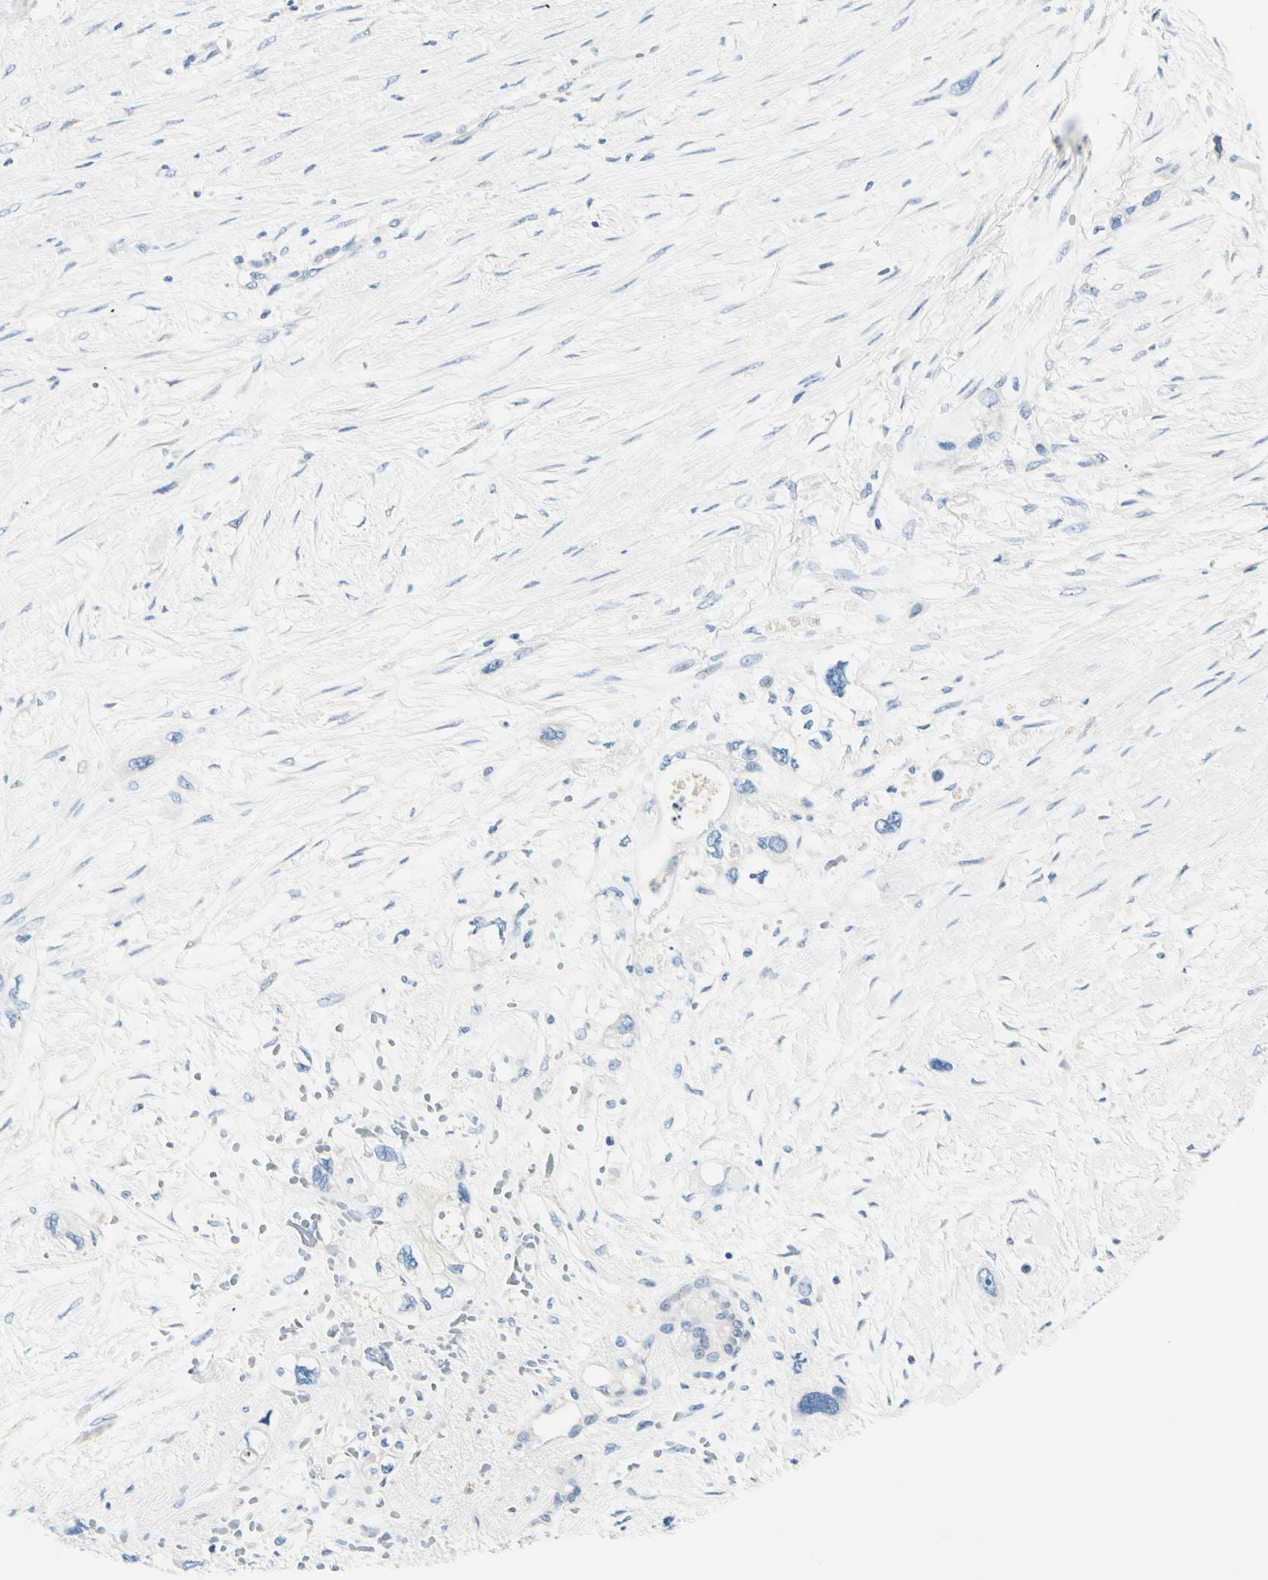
{"staining": {"intensity": "negative", "quantity": "none", "location": "none"}, "tissue": "pancreatic cancer", "cell_type": "Tumor cells", "image_type": "cancer", "snomed": [{"axis": "morphology", "description": "Adenocarcinoma, NOS"}, {"axis": "topography", "description": "Pancreas"}], "caption": "Tumor cells are negative for brown protein staining in pancreatic adenocarcinoma.", "gene": "PEBP1", "patient": {"sex": "male", "age": 46}}